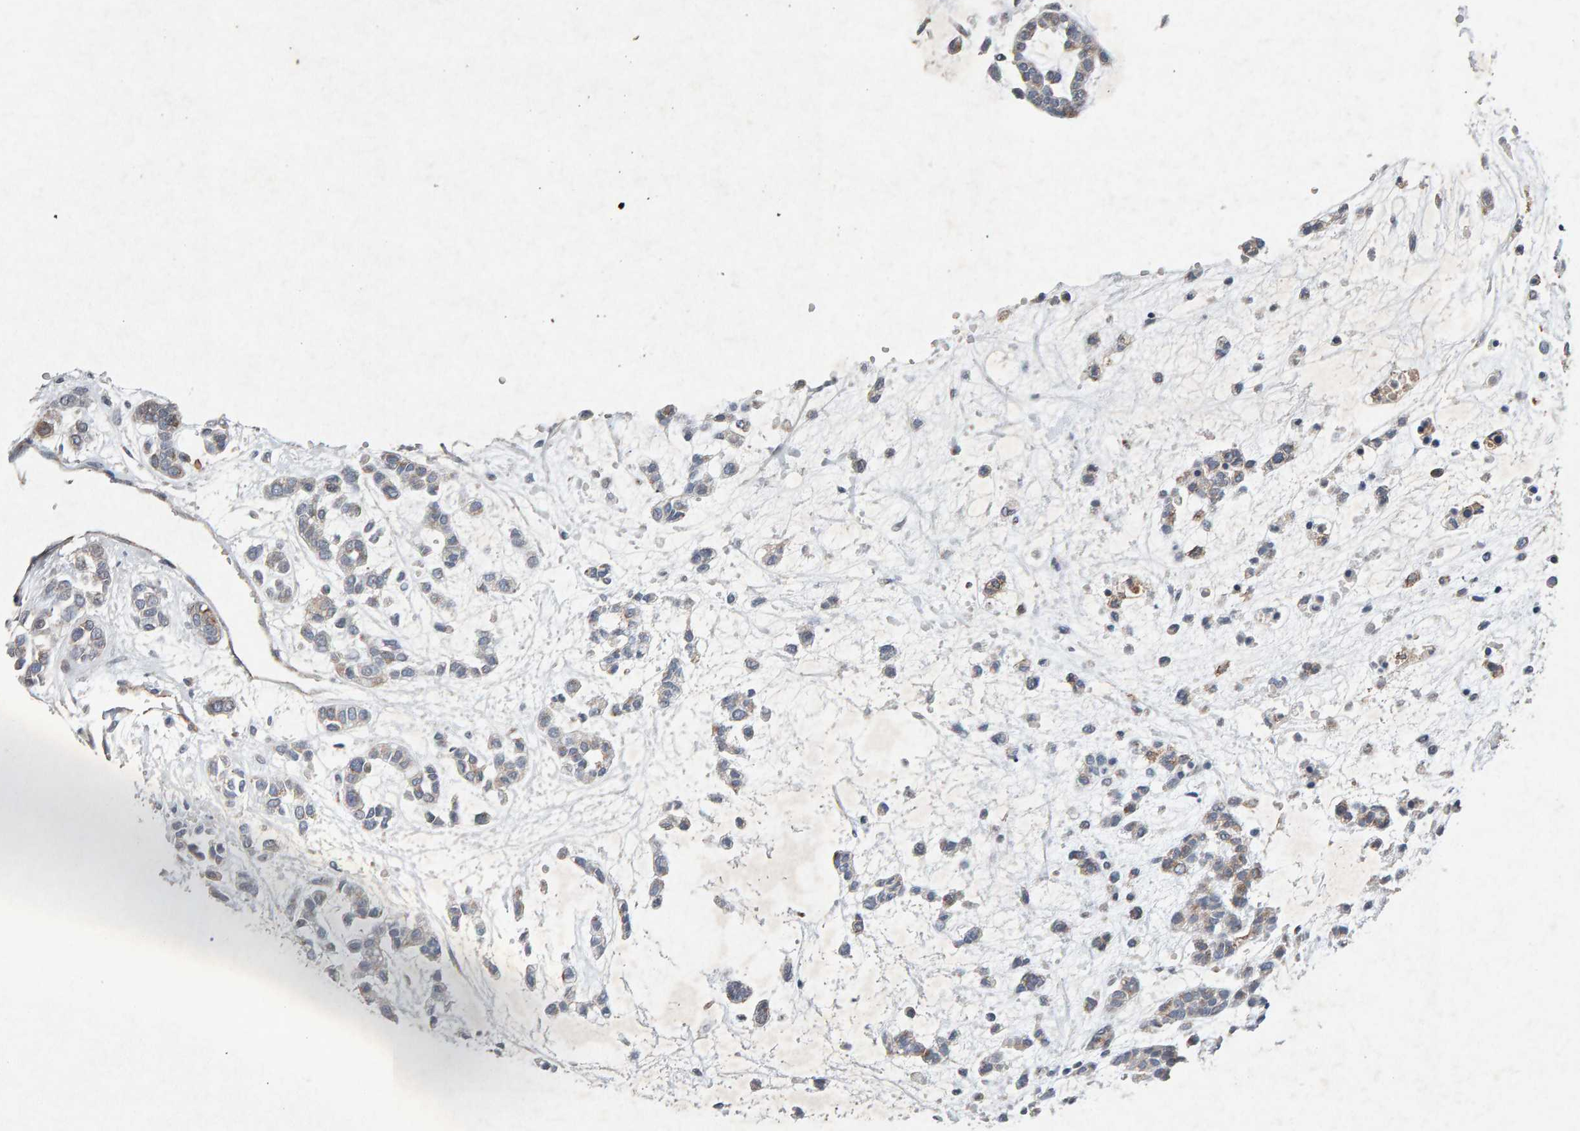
{"staining": {"intensity": "weak", "quantity": "25%-75%", "location": "cytoplasmic/membranous"}, "tissue": "head and neck cancer", "cell_type": "Tumor cells", "image_type": "cancer", "snomed": [{"axis": "morphology", "description": "Adenocarcinoma, NOS"}, {"axis": "morphology", "description": "Adenoma, NOS"}, {"axis": "topography", "description": "Head-Neck"}], "caption": "Adenoma (head and neck) stained with immunohistochemistry (IHC) shows weak cytoplasmic/membranous staining in approximately 25%-75% of tumor cells.", "gene": "PTPRM", "patient": {"sex": "female", "age": 55}}